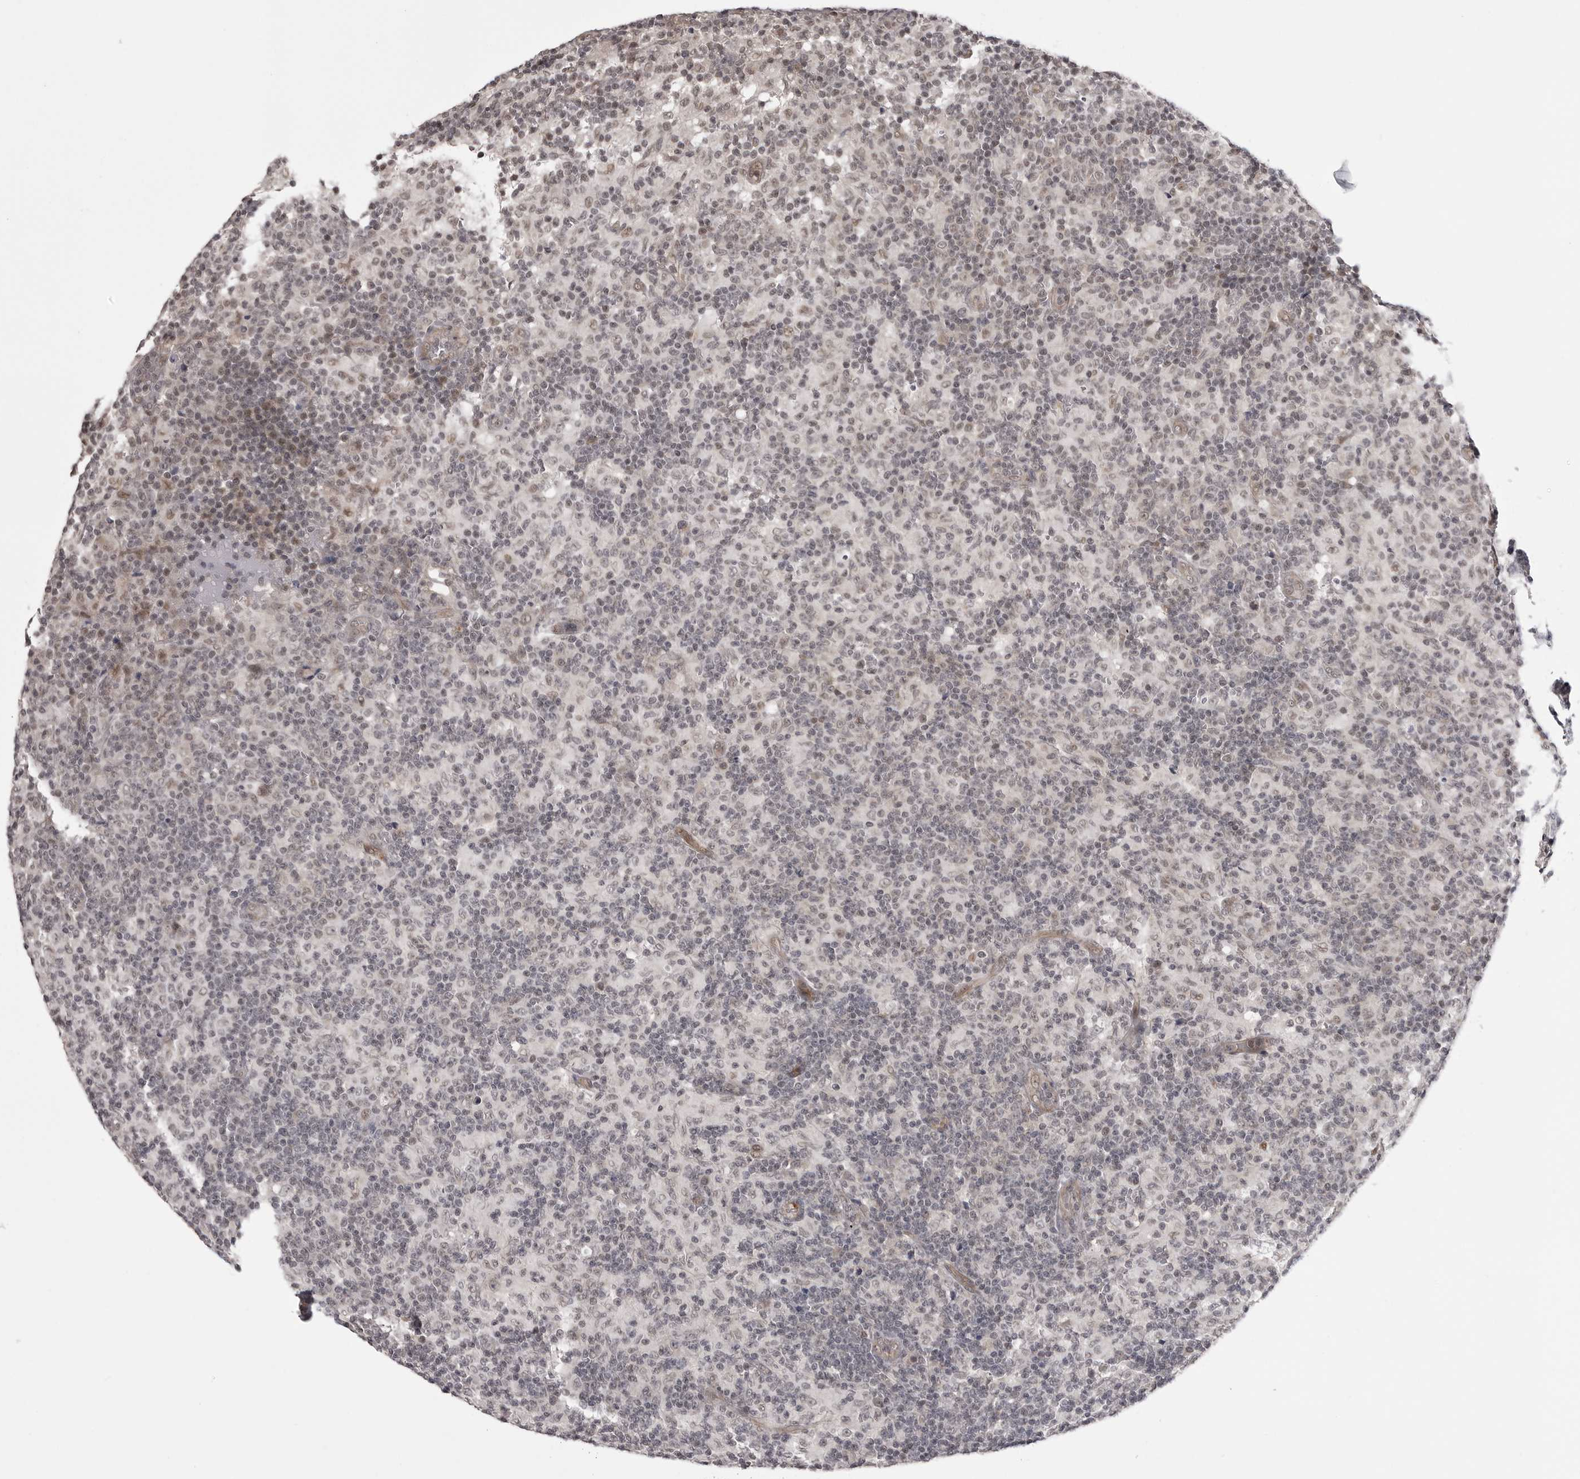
{"staining": {"intensity": "weak", "quantity": "<25%", "location": "nuclear"}, "tissue": "lymph node", "cell_type": "Germinal center cells", "image_type": "normal", "snomed": [{"axis": "morphology", "description": "Normal tissue, NOS"}, {"axis": "morphology", "description": "Inflammation, NOS"}, {"axis": "topography", "description": "Lymph node"}], "caption": "Normal lymph node was stained to show a protein in brown. There is no significant staining in germinal center cells. (IHC, brightfield microscopy, high magnification).", "gene": "SORBS1", "patient": {"sex": "male", "age": 55}}